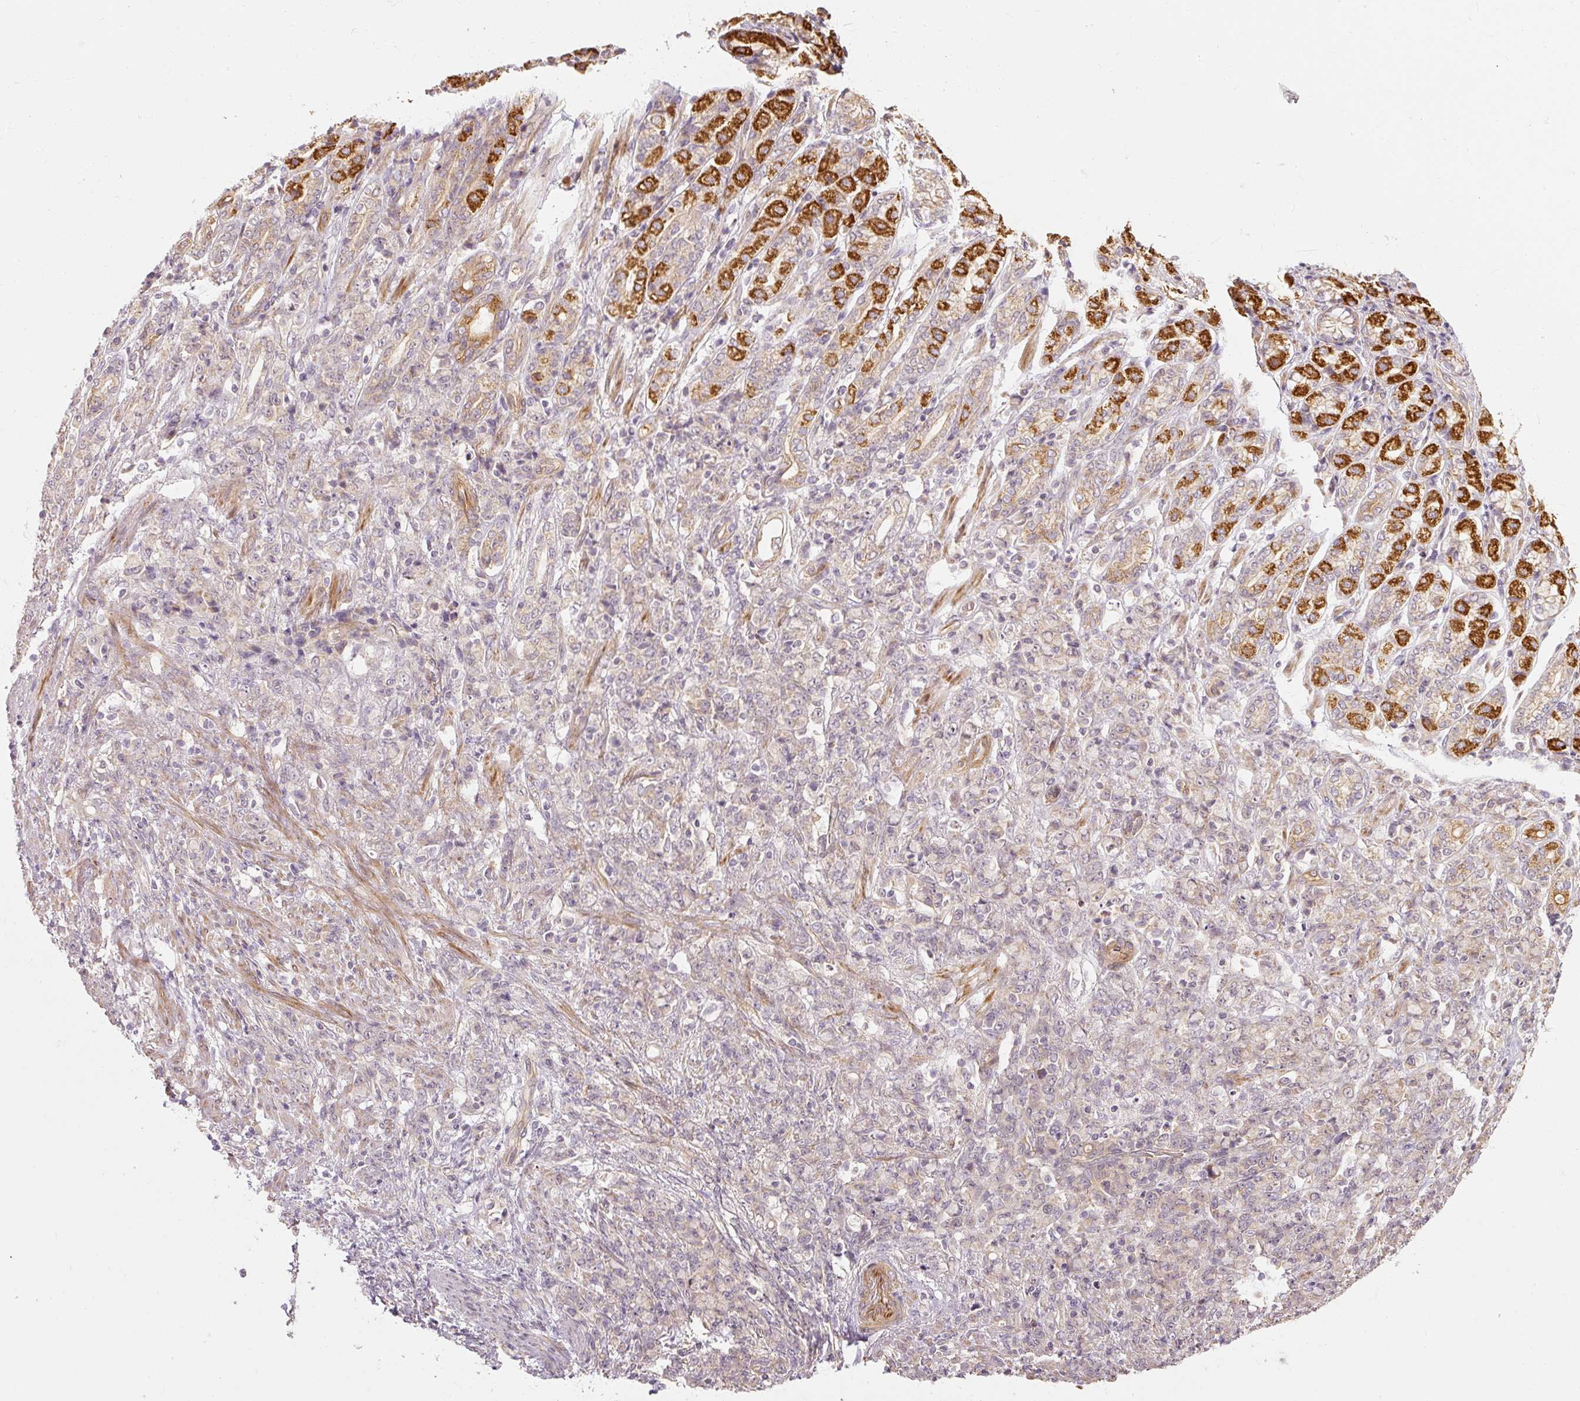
{"staining": {"intensity": "negative", "quantity": "none", "location": "none"}, "tissue": "stomach cancer", "cell_type": "Tumor cells", "image_type": "cancer", "snomed": [{"axis": "morphology", "description": "Adenocarcinoma, NOS"}, {"axis": "topography", "description": "Stomach"}], "caption": "A photomicrograph of stomach cancer (adenocarcinoma) stained for a protein demonstrates no brown staining in tumor cells.", "gene": "RB1CC1", "patient": {"sex": "female", "age": 79}}